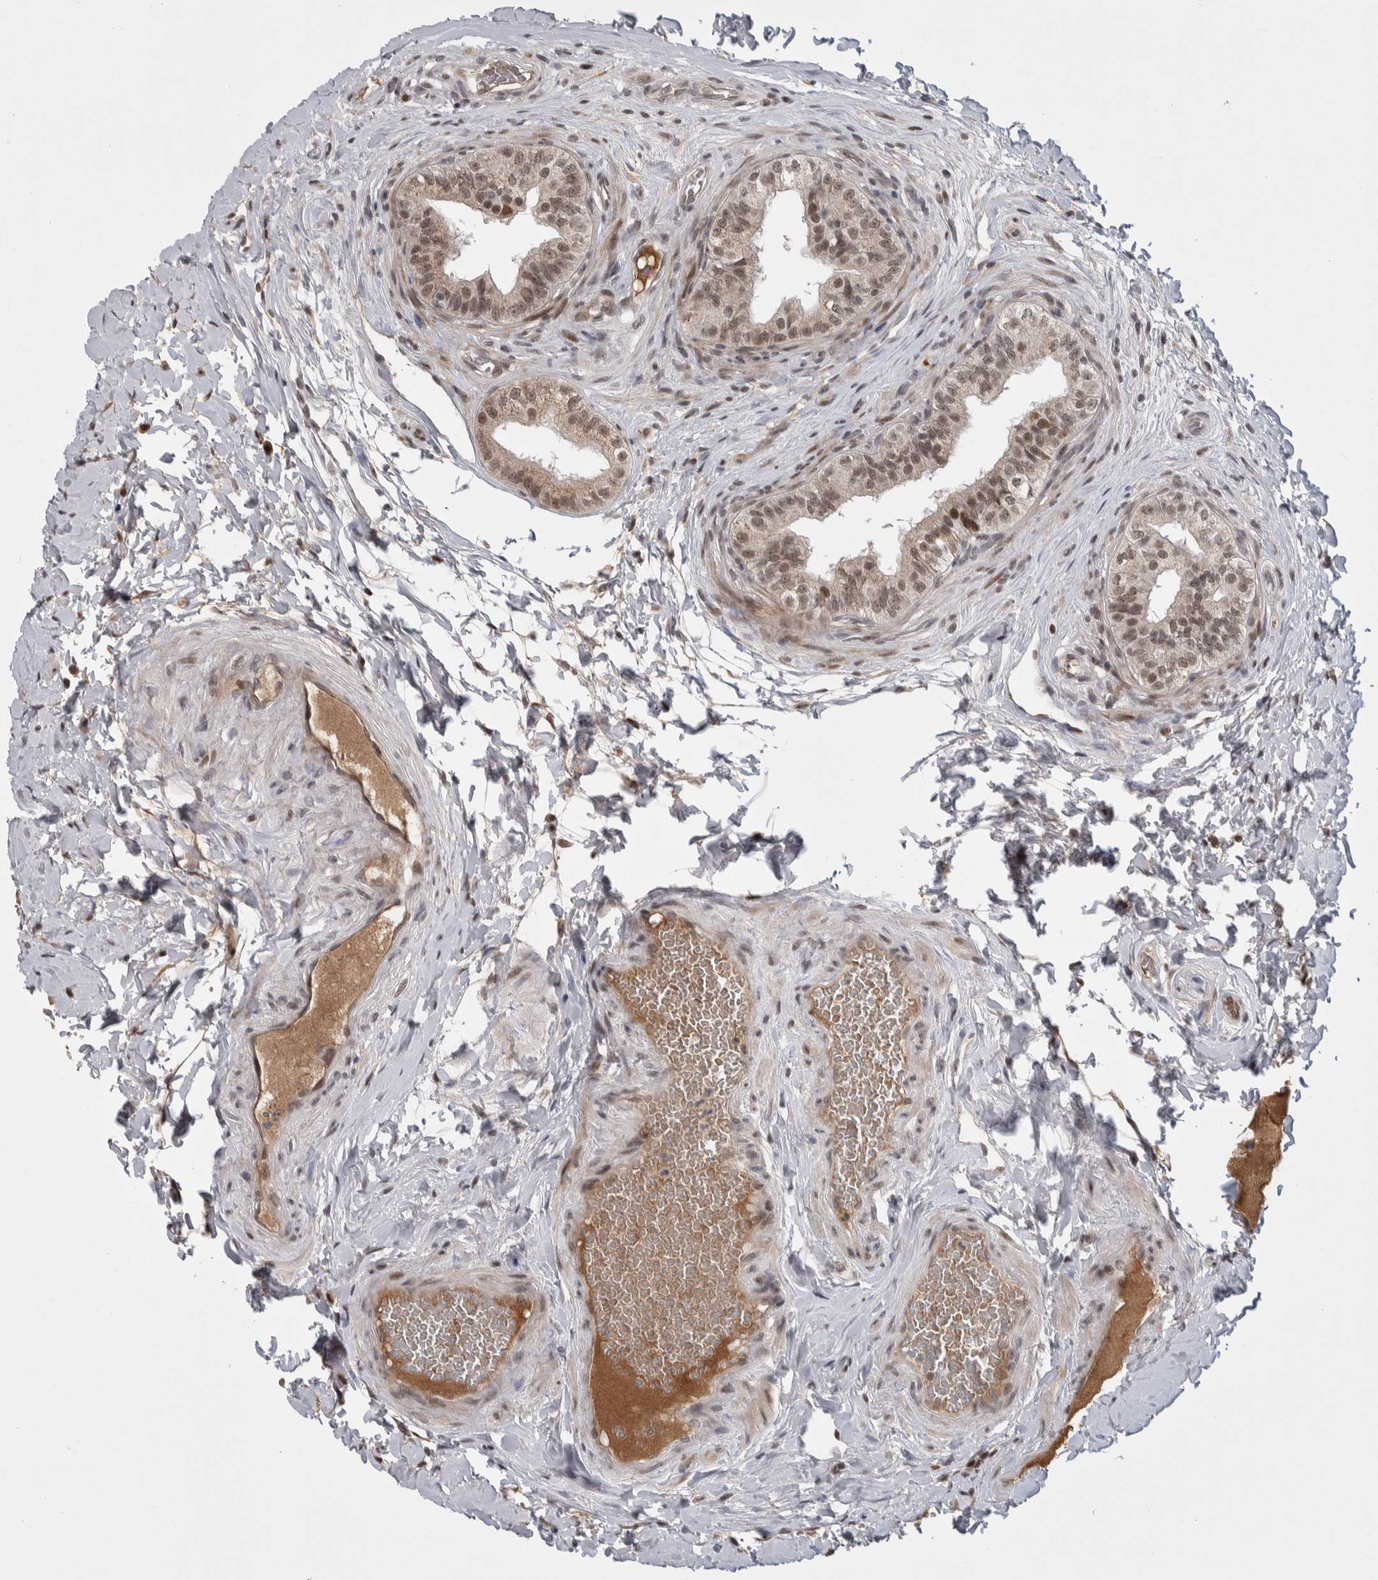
{"staining": {"intensity": "moderate", "quantity": ">75%", "location": "nuclear"}, "tissue": "epididymis", "cell_type": "Glandular cells", "image_type": "normal", "snomed": [{"axis": "morphology", "description": "Normal tissue, NOS"}, {"axis": "topography", "description": "Testis"}, {"axis": "topography", "description": "Epididymis"}], "caption": "Protein expression by immunohistochemistry shows moderate nuclear positivity in about >75% of glandular cells in normal epididymis. The protein of interest is shown in brown color, while the nuclei are stained blue.", "gene": "ZNF592", "patient": {"sex": "male", "age": 36}}